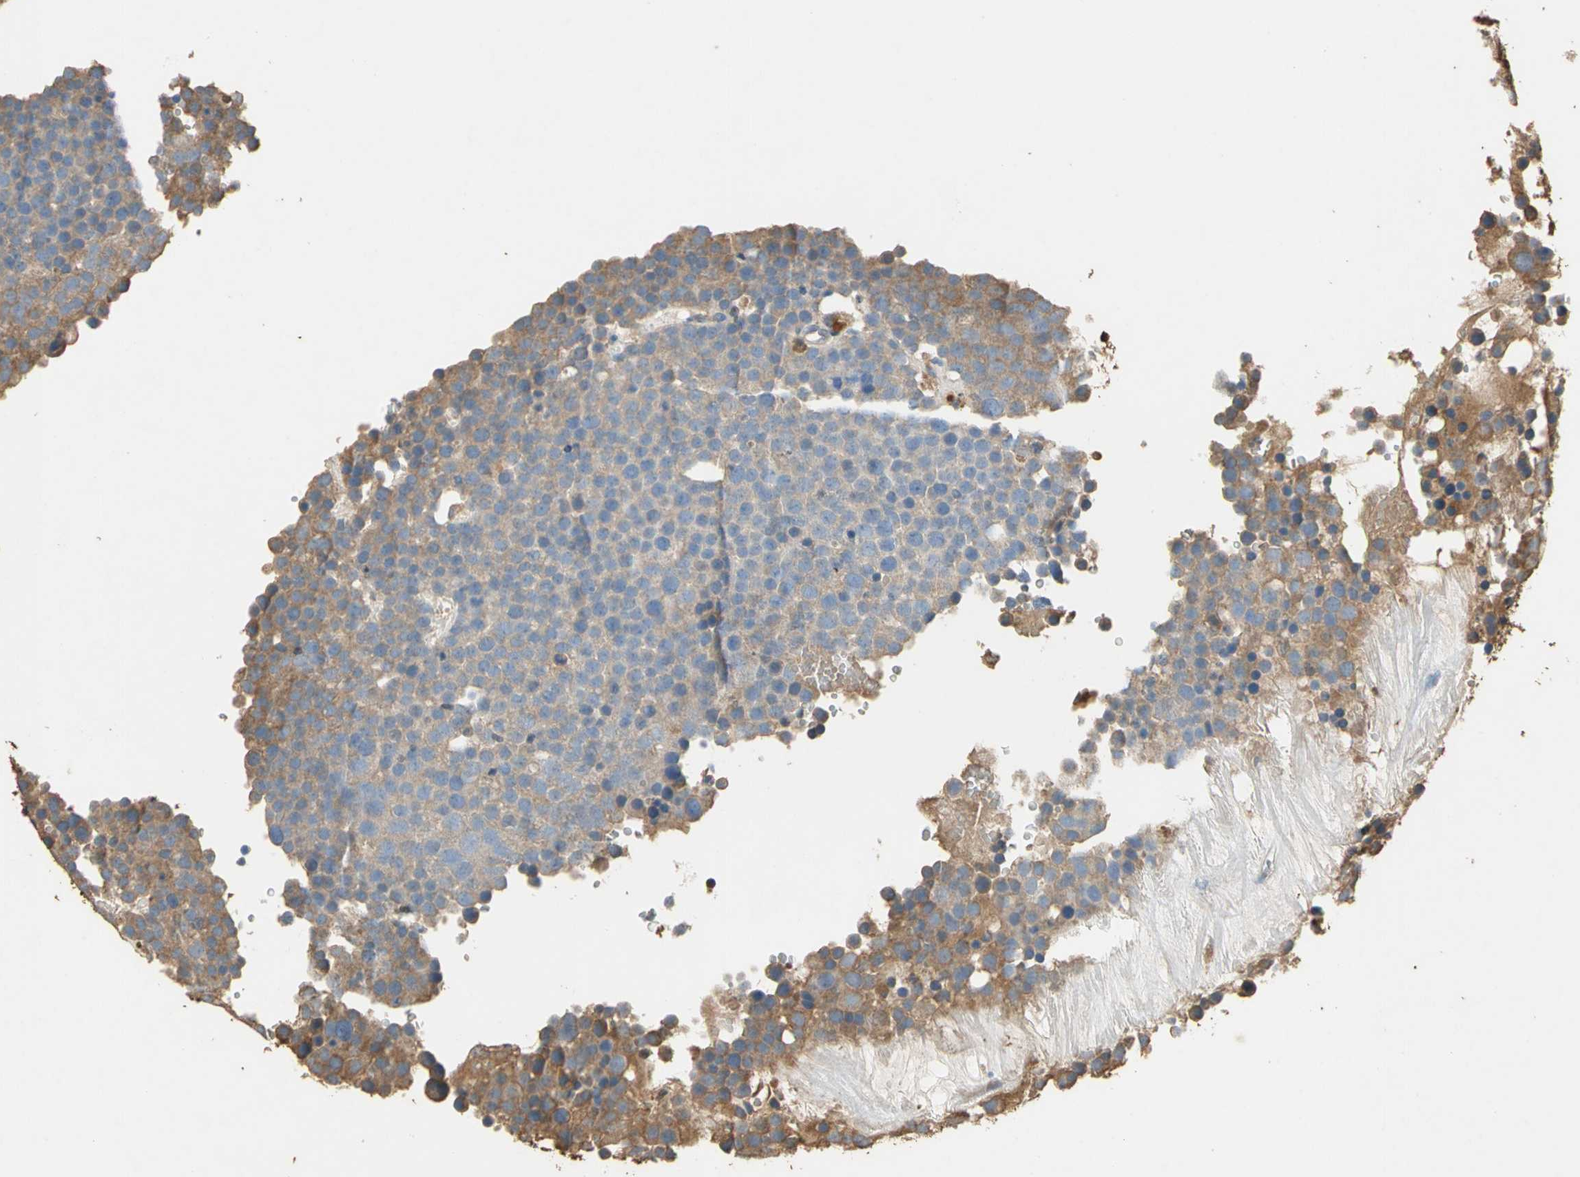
{"staining": {"intensity": "moderate", "quantity": ">75%", "location": "cytoplasmic/membranous"}, "tissue": "testis cancer", "cell_type": "Tumor cells", "image_type": "cancer", "snomed": [{"axis": "morphology", "description": "Seminoma, NOS"}, {"axis": "topography", "description": "Testis"}], "caption": "Moderate cytoplasmic/membranous protein expression is identified in about >75% of tumor cells in testis seminoma. Using DAB (3,3'-diaminobenzidine) (brown) and hematoxylin (blue) stains, captured at high magnification using brightfield microscopy.", "gene": "GAPDH", "patient": {"sex": "male", "age": 71}}